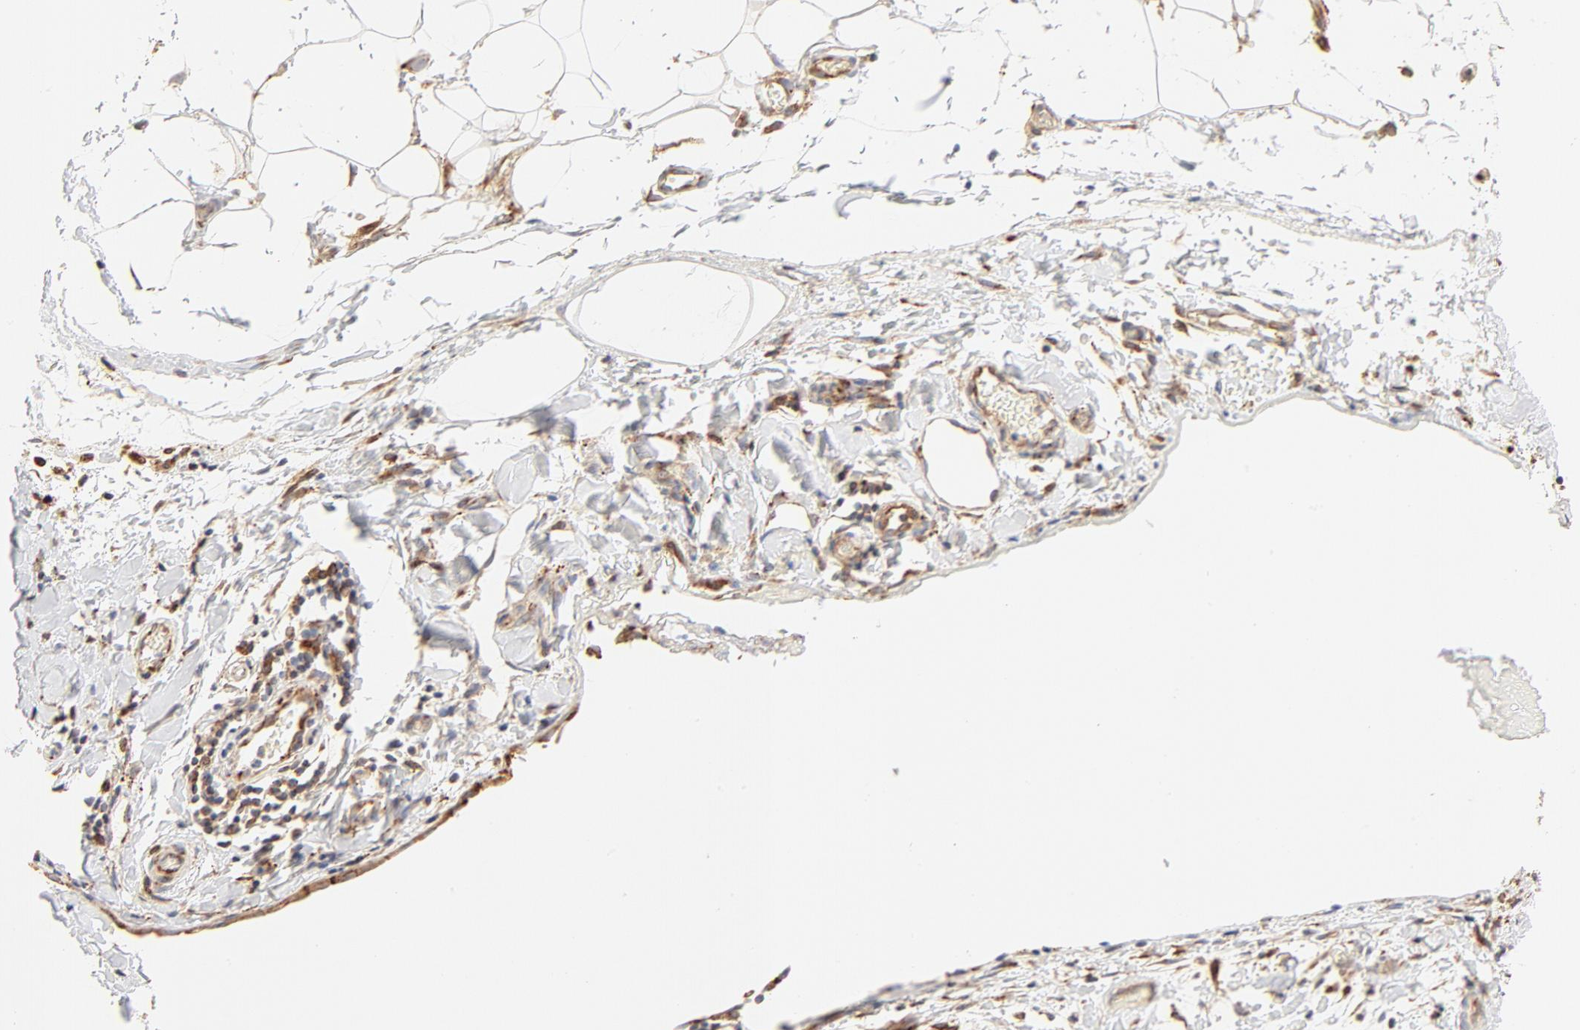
{"staining": {"intensity": "strong", "quantity": ">75%", "location": "cytoplasmic/membranous"}, "tissue": "stomach cancer", "cell_type": "Tumor cells", "image_type": "cancer", "snomed": [{"axis": "morphology", "description": "Adenocarcinoma, NOS"}, {"axis": "topography", "description": "Stomach, upper"}], "caption": "Stomach adenocarcinoma stained with a protein marker shows strong staining in tumor cells.", "gene": "PARP12", "patient": {"sex": "male", "age": 47}}